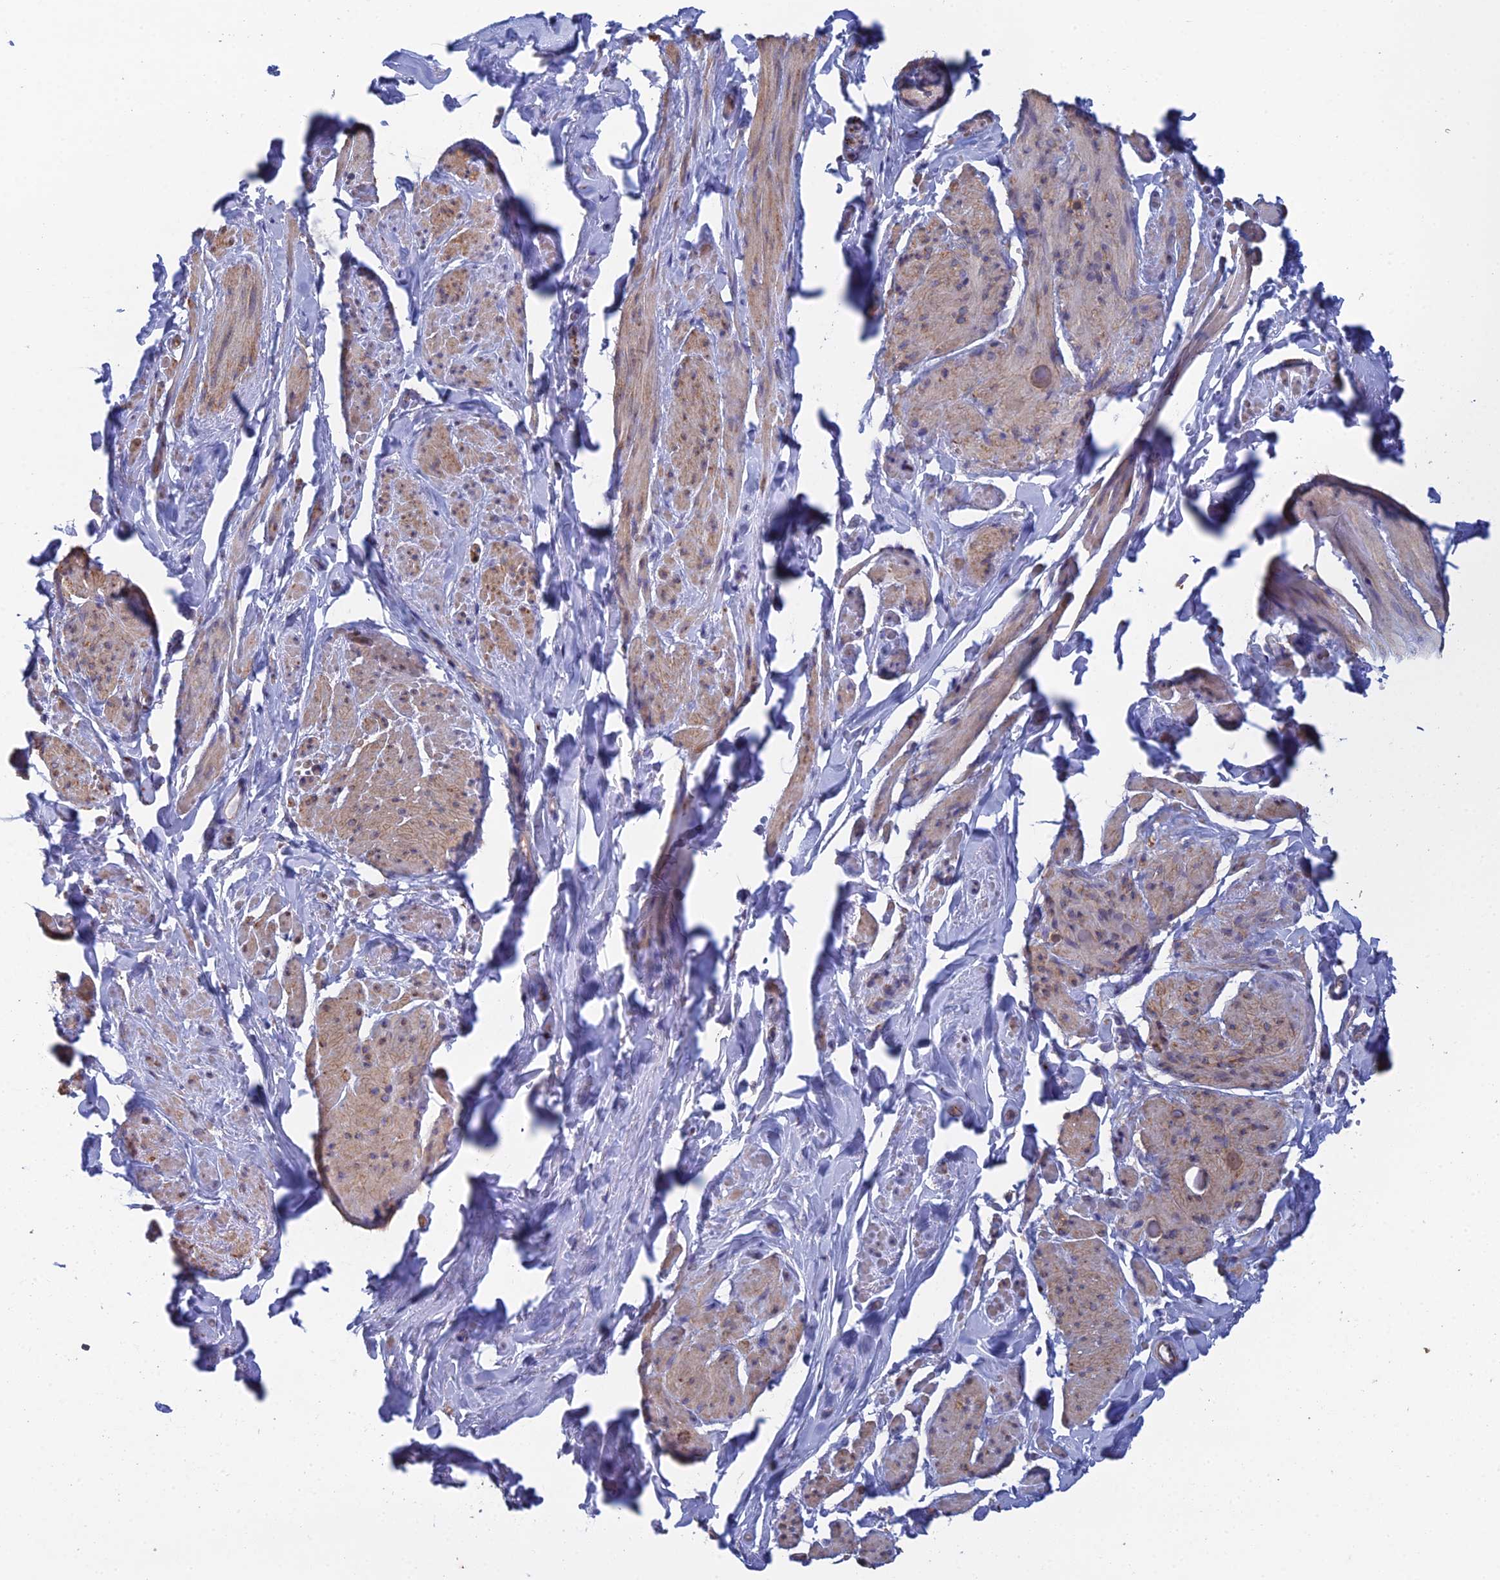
{"staining": {"intensity": "moderate", "quantity": "25%-75%", "location": "cytoplasmic/membranous"}, "tissue": "smooth muscle", "cell_type": "Smooth muscle cells", "image_type": "normal", "snomed": [{"axis": "morphology", "description": "Normal tissue, NOS"}, {"axis": "topography", "description": "Smooth muscle"}, {"axis": "topography", "description": "Peripheral nerve tissue"}], "caption": "Moderate cytoplasmic/membranous expression is identified in about 25%-75% of smooth muscle cells in benign smooth muscle. The staining was performed using DAB, with brown indicating positive protein expression. Nuclei are stained blue with hematoxylin.", "gene": "PCDHA5", "patient": {"sex": "male", "age": 69}}